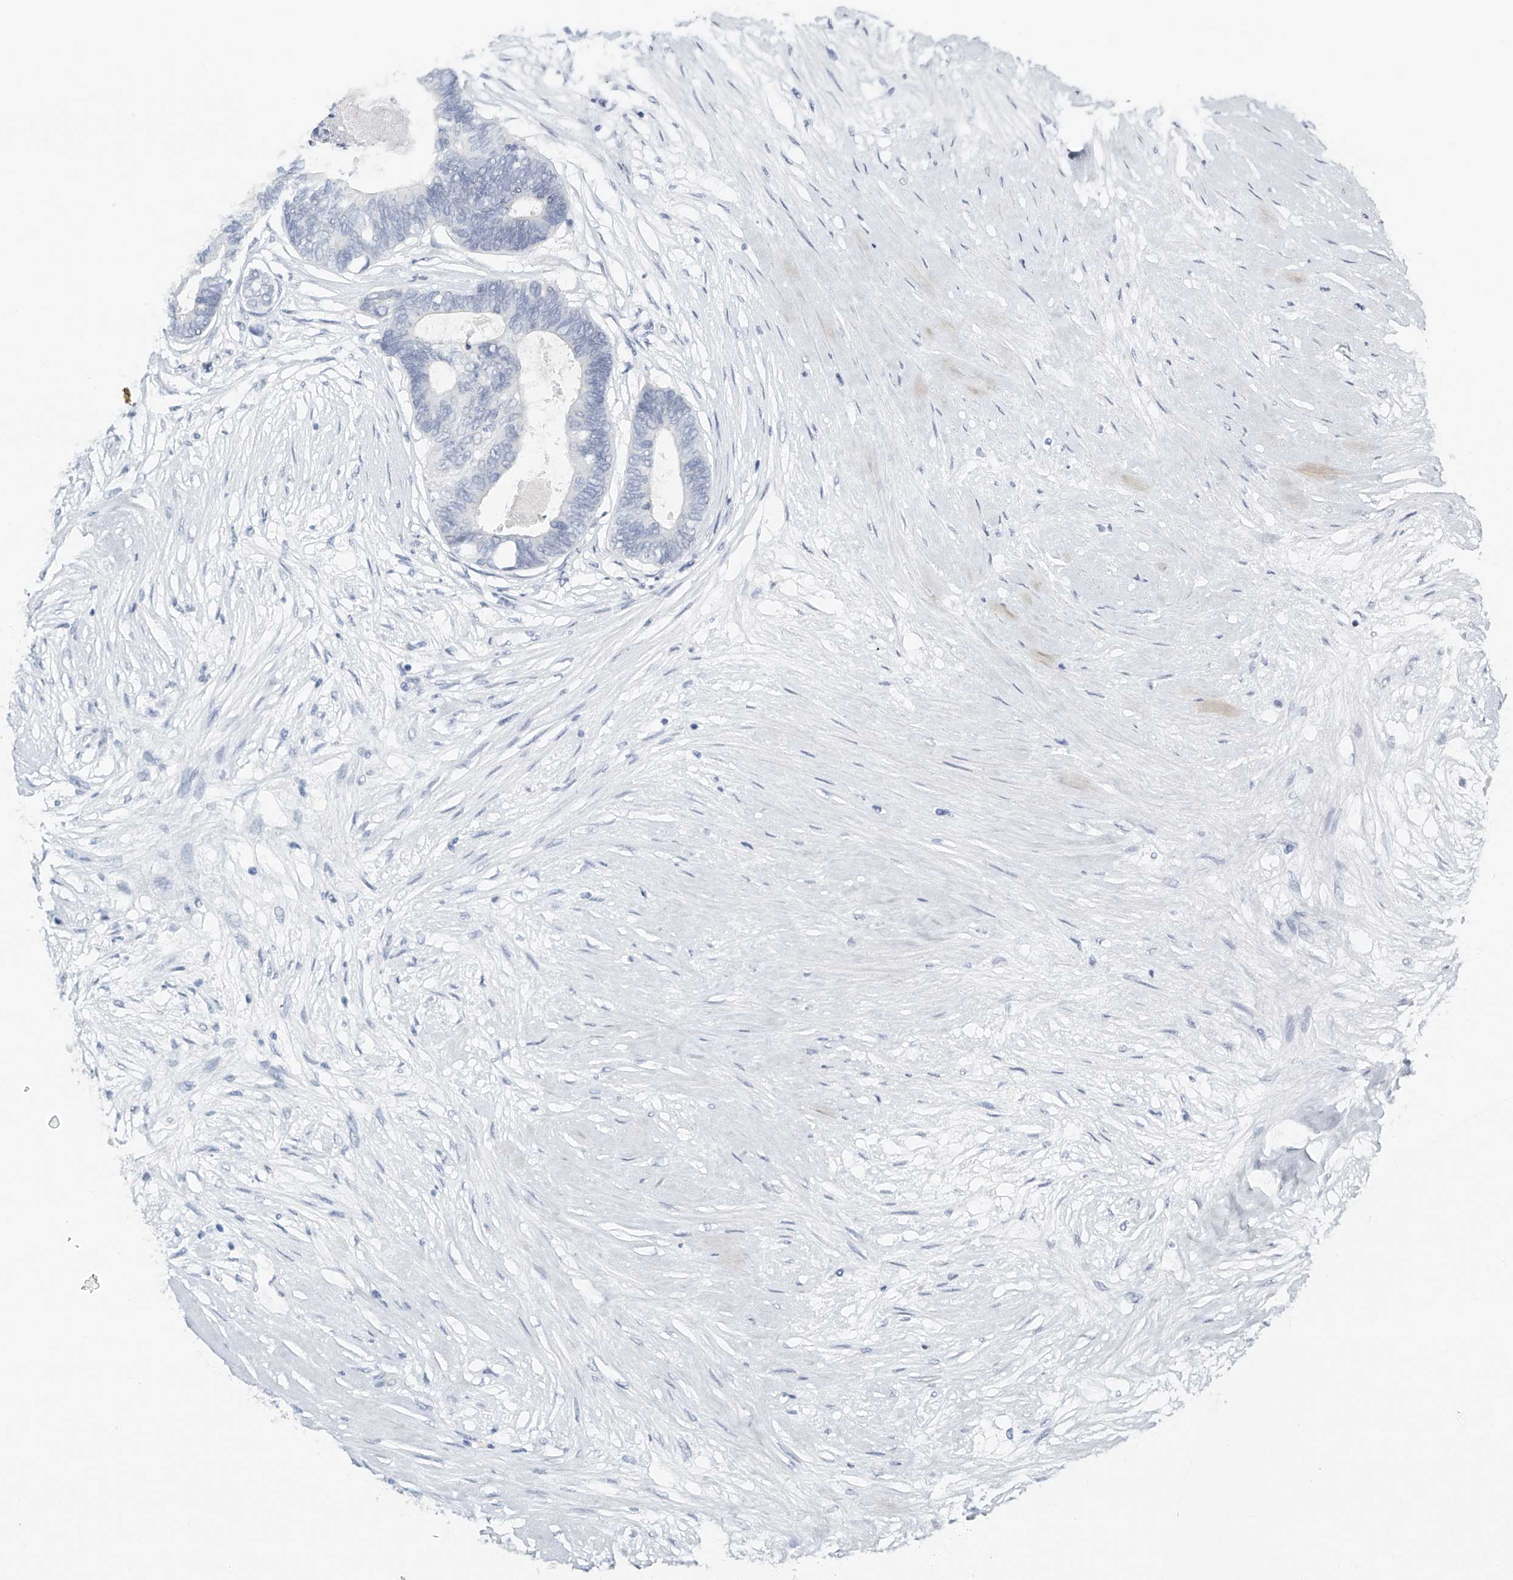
{"staining": {"intensity": "negative", "quantity": "none", "location": "none"}, "tissue": "colorectal cancer", "cell_type": "Tumor cells", "image_type": "cancer", "snomed": [{"axis": "morphology", "description": "Adenocarcinoma, NOS"}, {"axis": "topography", "description": "Rectum"}], "caption": "This is an IHC histopathology image of adenocarcinoma (colorectal). There is no positivity in tumor cells.", "gene": "FAT2", "patient": {"sex": "male", "age": 63}}